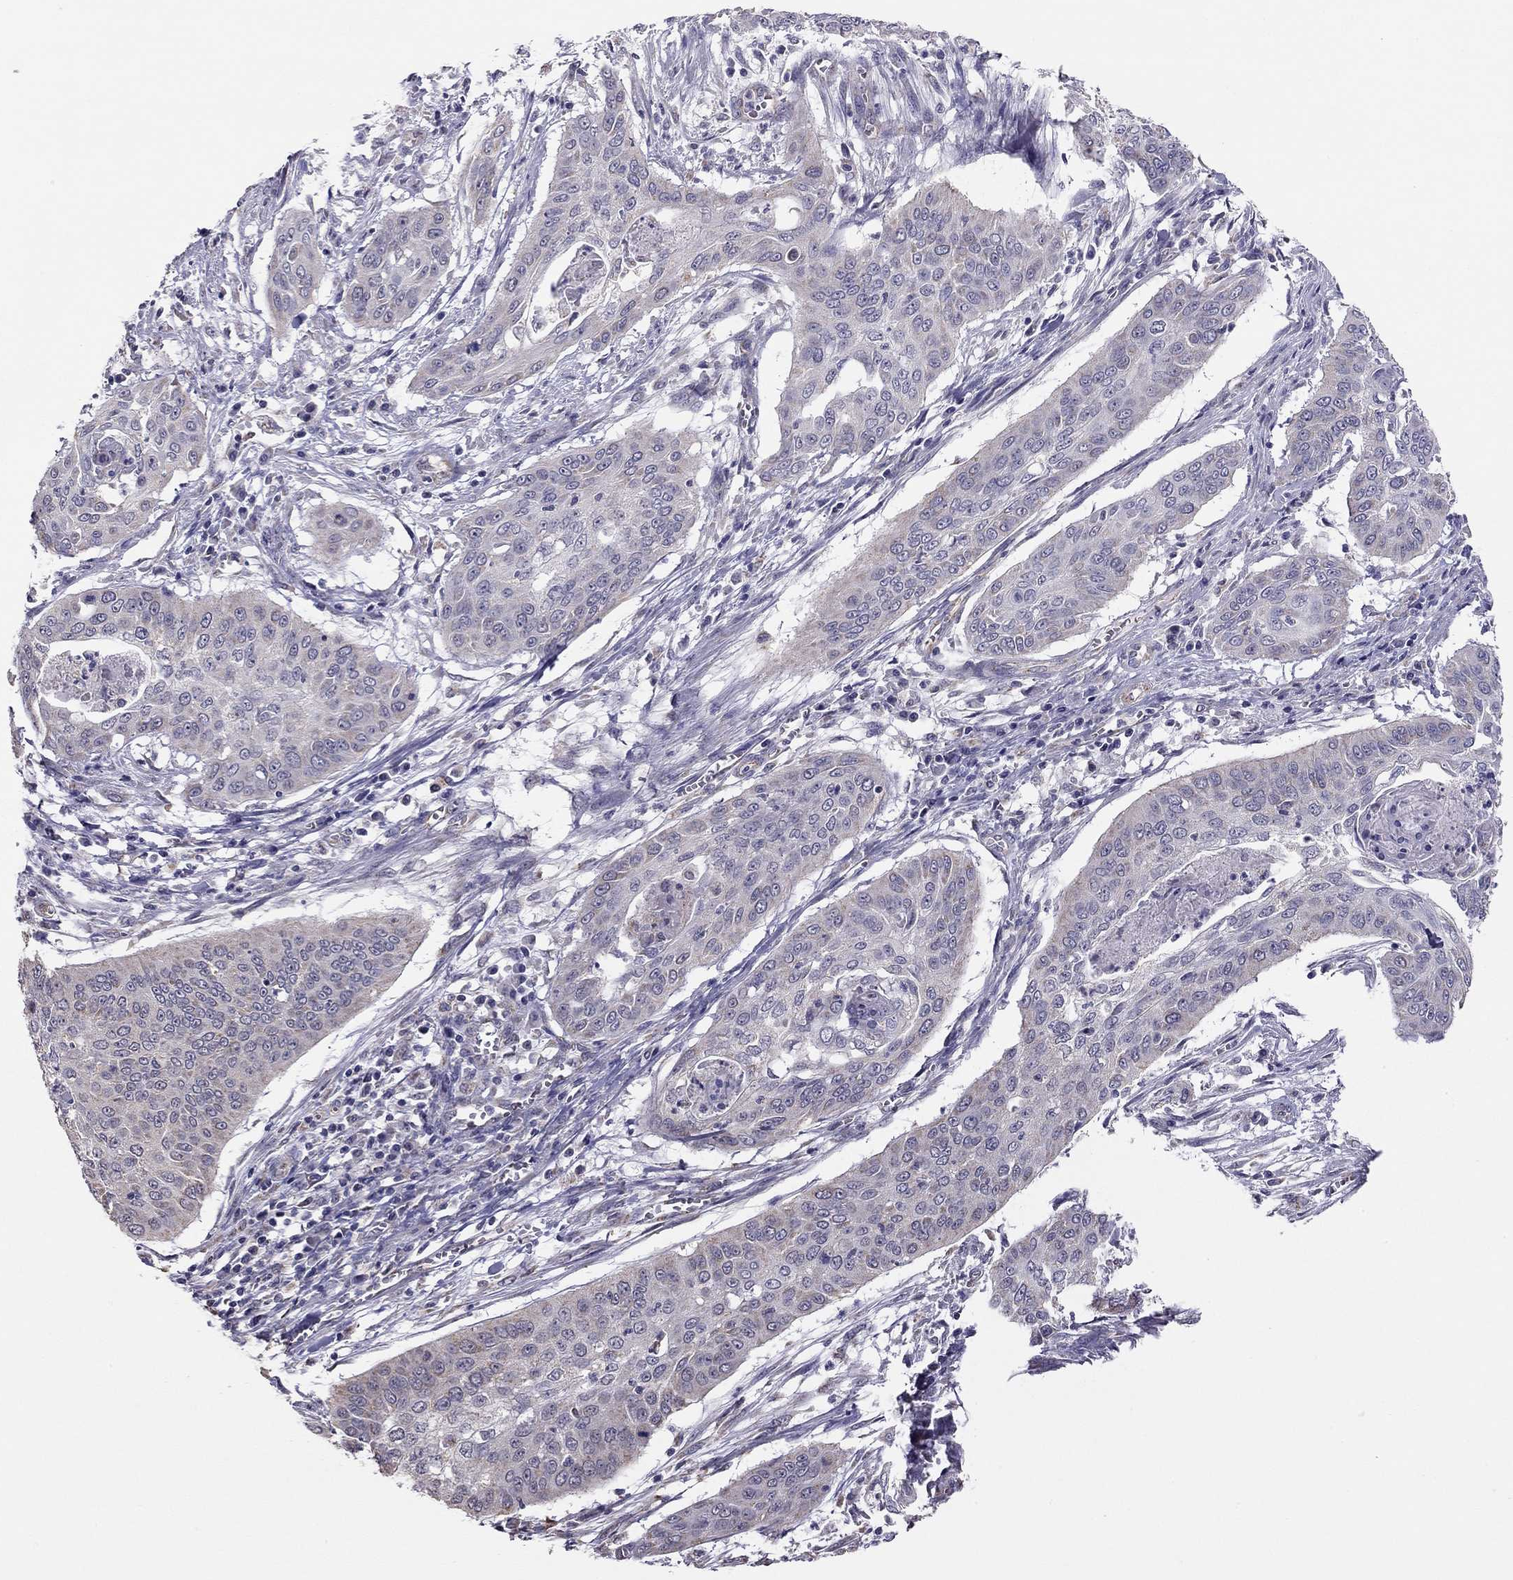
{"staining": {"intensity": "negative", "quantity": "none", "location": "none"}, "tissue": "cervical cancer", "cell_type": "Tumor cells", "image_type": "cancer", "snomed": [{"axis": "morphology", "description": "Squamous cell carcinoma, NOS"}, {"axis": "topography", "description": "Cervix"}], "caption": "Immunohistochemistry (IHC) image of squamous cell carcinoma (cervical) stained for a protein (brown), which exhibits no positivity in tumor cells.", "gene": "LRIT3", "patient": {"sex": "female", "age": 39}}